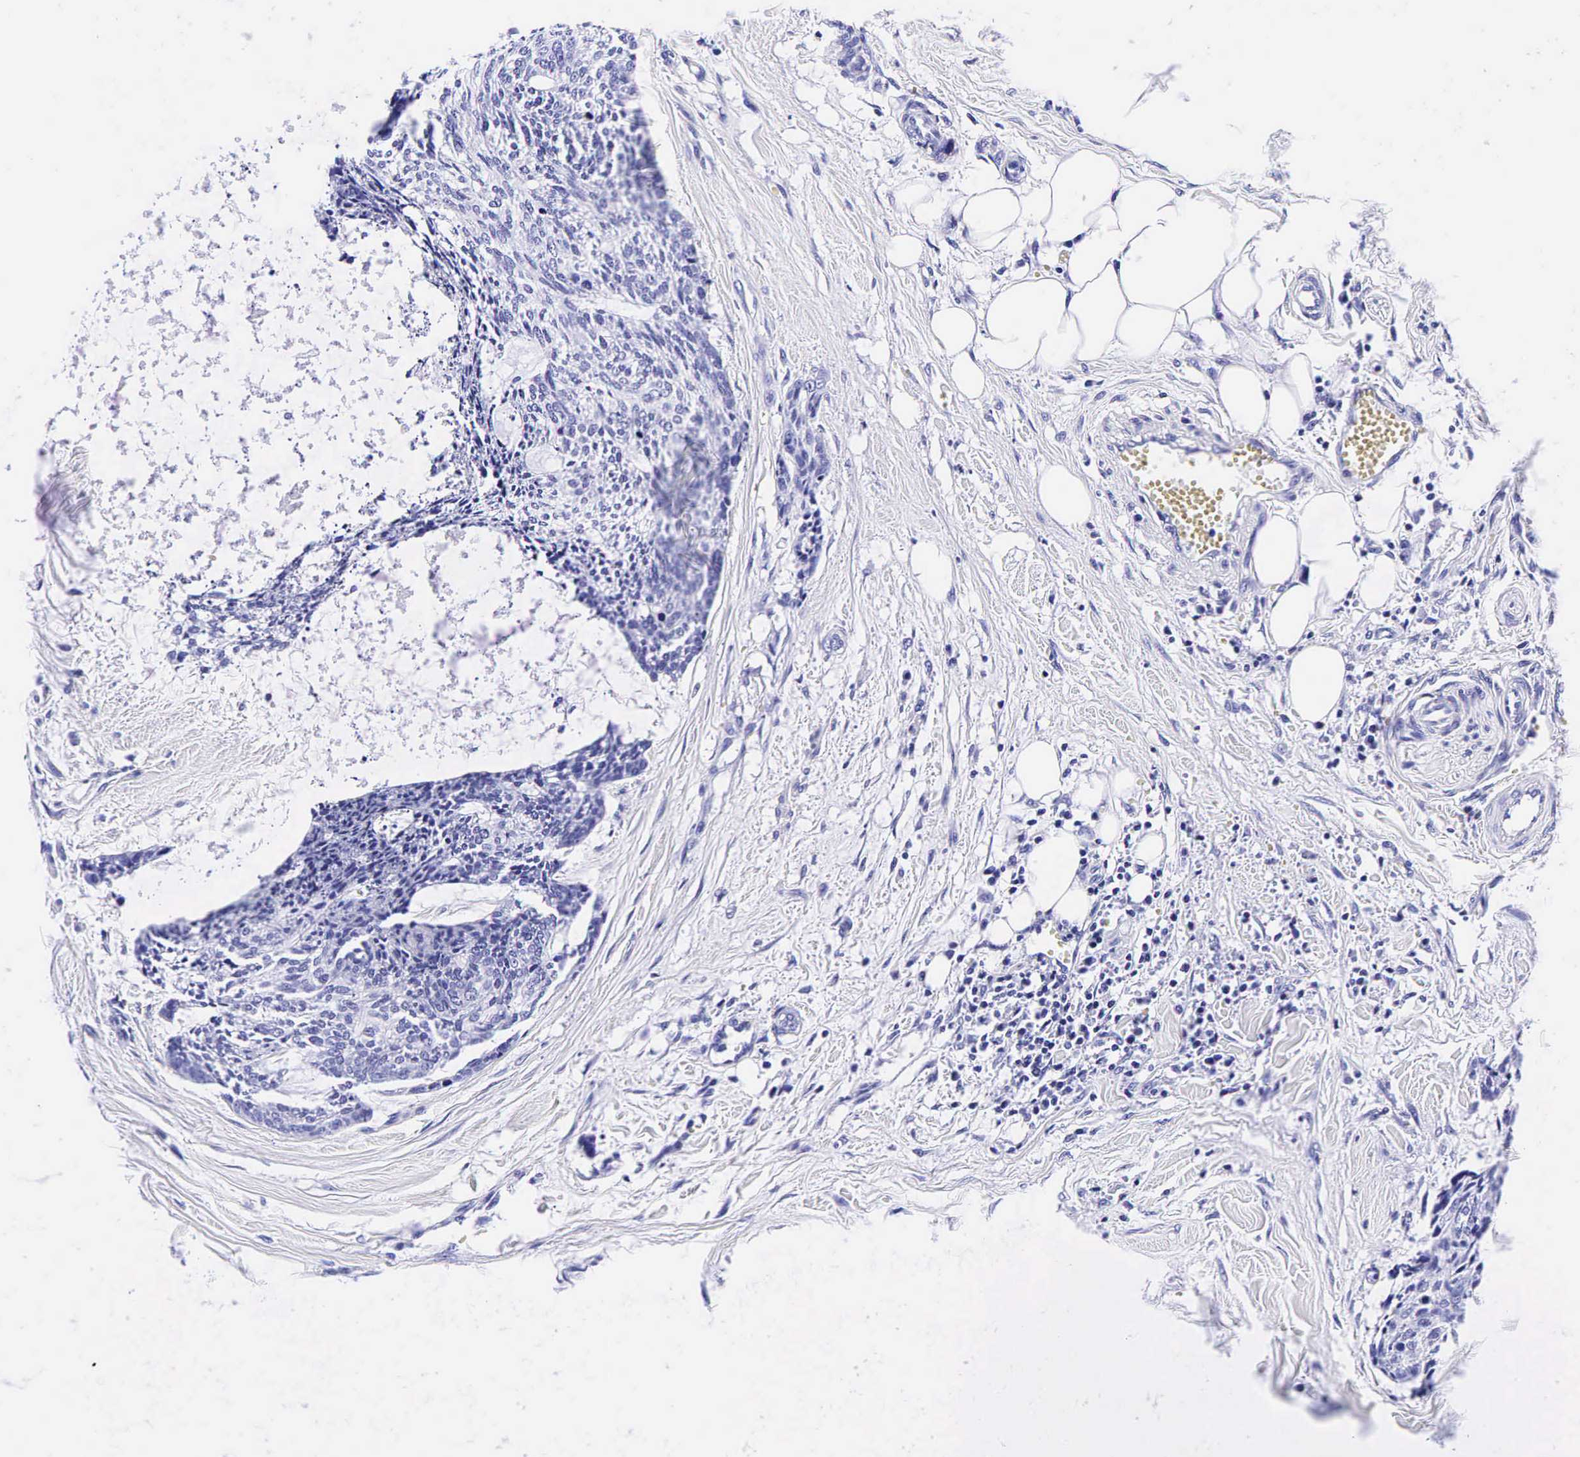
{"staining": {"intensity": "negative", "quantity": "none", "location": "none"}, "tissue": "head and neck cancer", "cell_type": "Tumor cells", "image_type": "cancer", "snomed": [{"axis": "morphology", "description": "Squamous cell carcinoma, NOS"}, {"axis": "topography", "description": "Salivary gland"}, {"axis": "topography", "description": "Head-Neck"}], "caption": "Tumor cells show no significant staining in squamous cell carcinoma (head and neck). (Immunohistochemistry (ihc), brightfield microscopy, high magnification).", "gene": "GAST", "patient": {"sex": "male", "age": 70}}